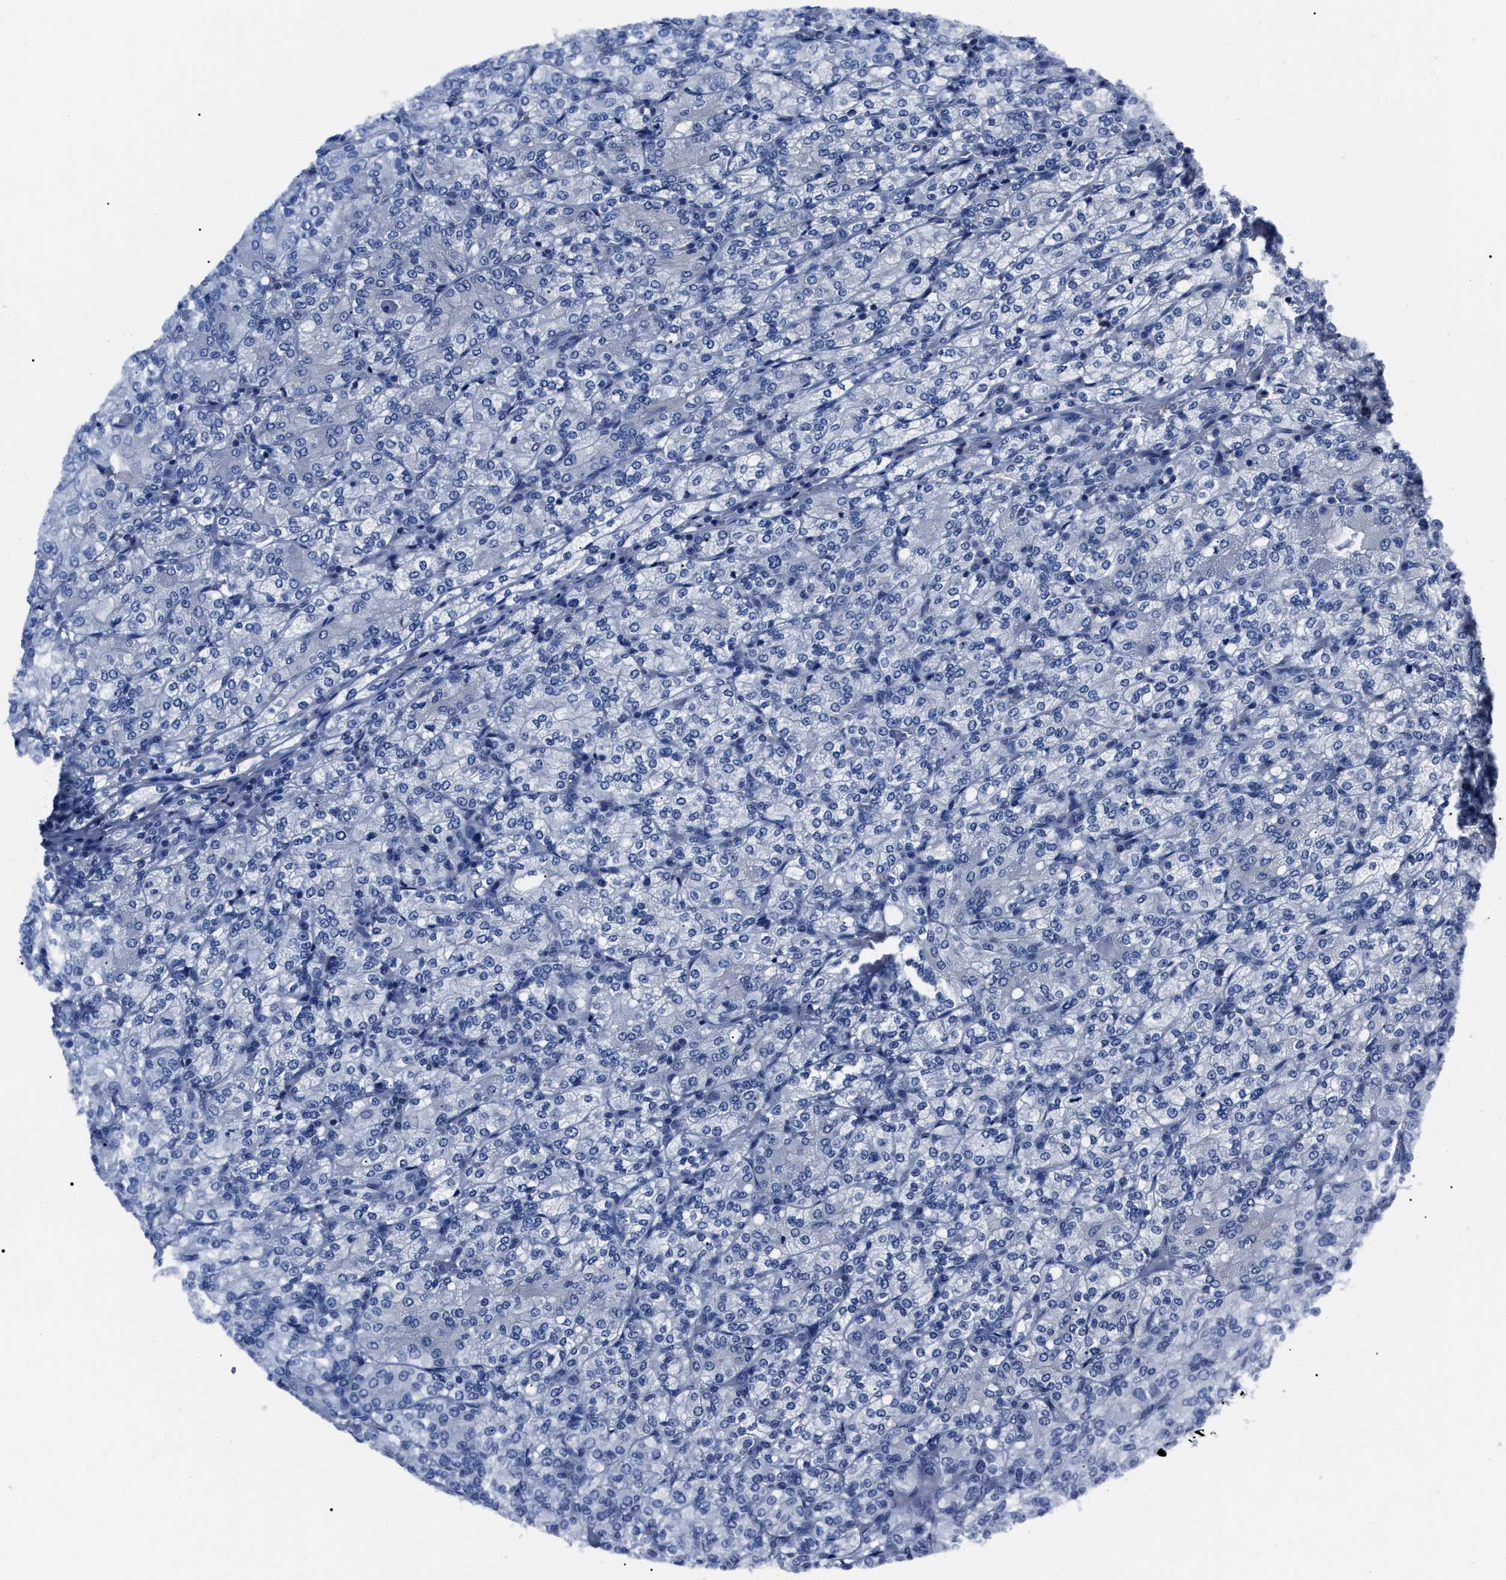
{"staining": {"intensity": "negative", "quantity": "none", "location": "none"}, "tissue": "renal cancer", "cell_type": "Tumor cells", "image_type": "cancer", "snomed": [{"axis": "morphology", "description": "Adenocarcinoma, NOS"}, {"axis": "topography", "description": "Kidney"}], "caption": "Tumor cells are negative for brown protein staining in renal cancer (adenocarcinoma).", "gene": "LRWD1", "patient": {"sex": "male", "age": 77}}